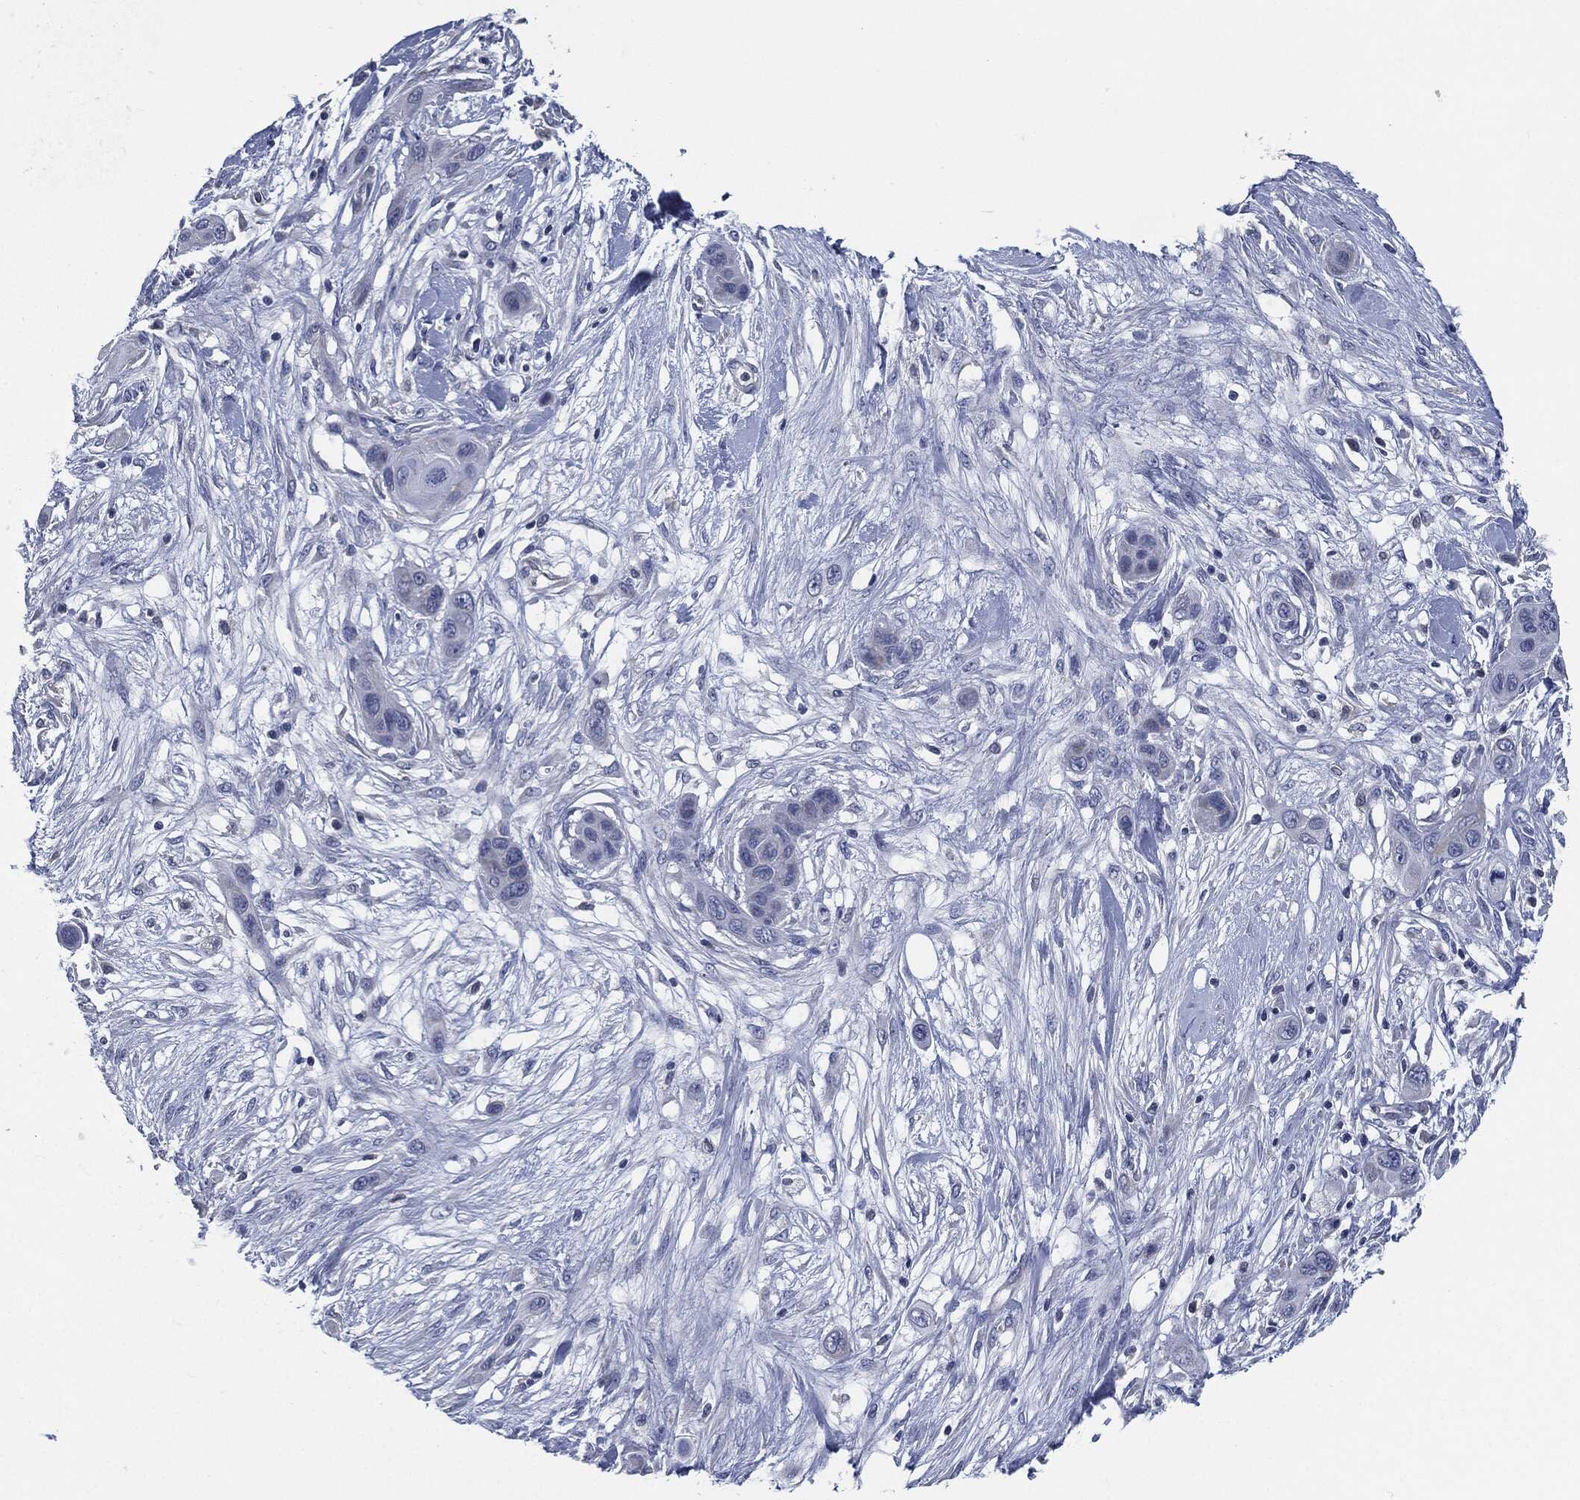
{"staining": {"intensity": "negative", "quantity": "none", "location": "none"}, "tissue": "skin cancer", "cell_type": "Tumor cells", "image_type": "cancer", "snomed": [{"axis": "morphology", "description": "Squamous cell carcinoma, NOS"}, {"axis": "topography", "description": "Skin"}], "caption": "This micrograph is of squamous cell carcinoma (skin) stained with immunohistochemistry to label a protein in brown with the nuclei are counter-stained blue. There is no staining in tumor cells.", "gene": "SIGLEC9", "patient": {"sex": "male", "age": 79}}